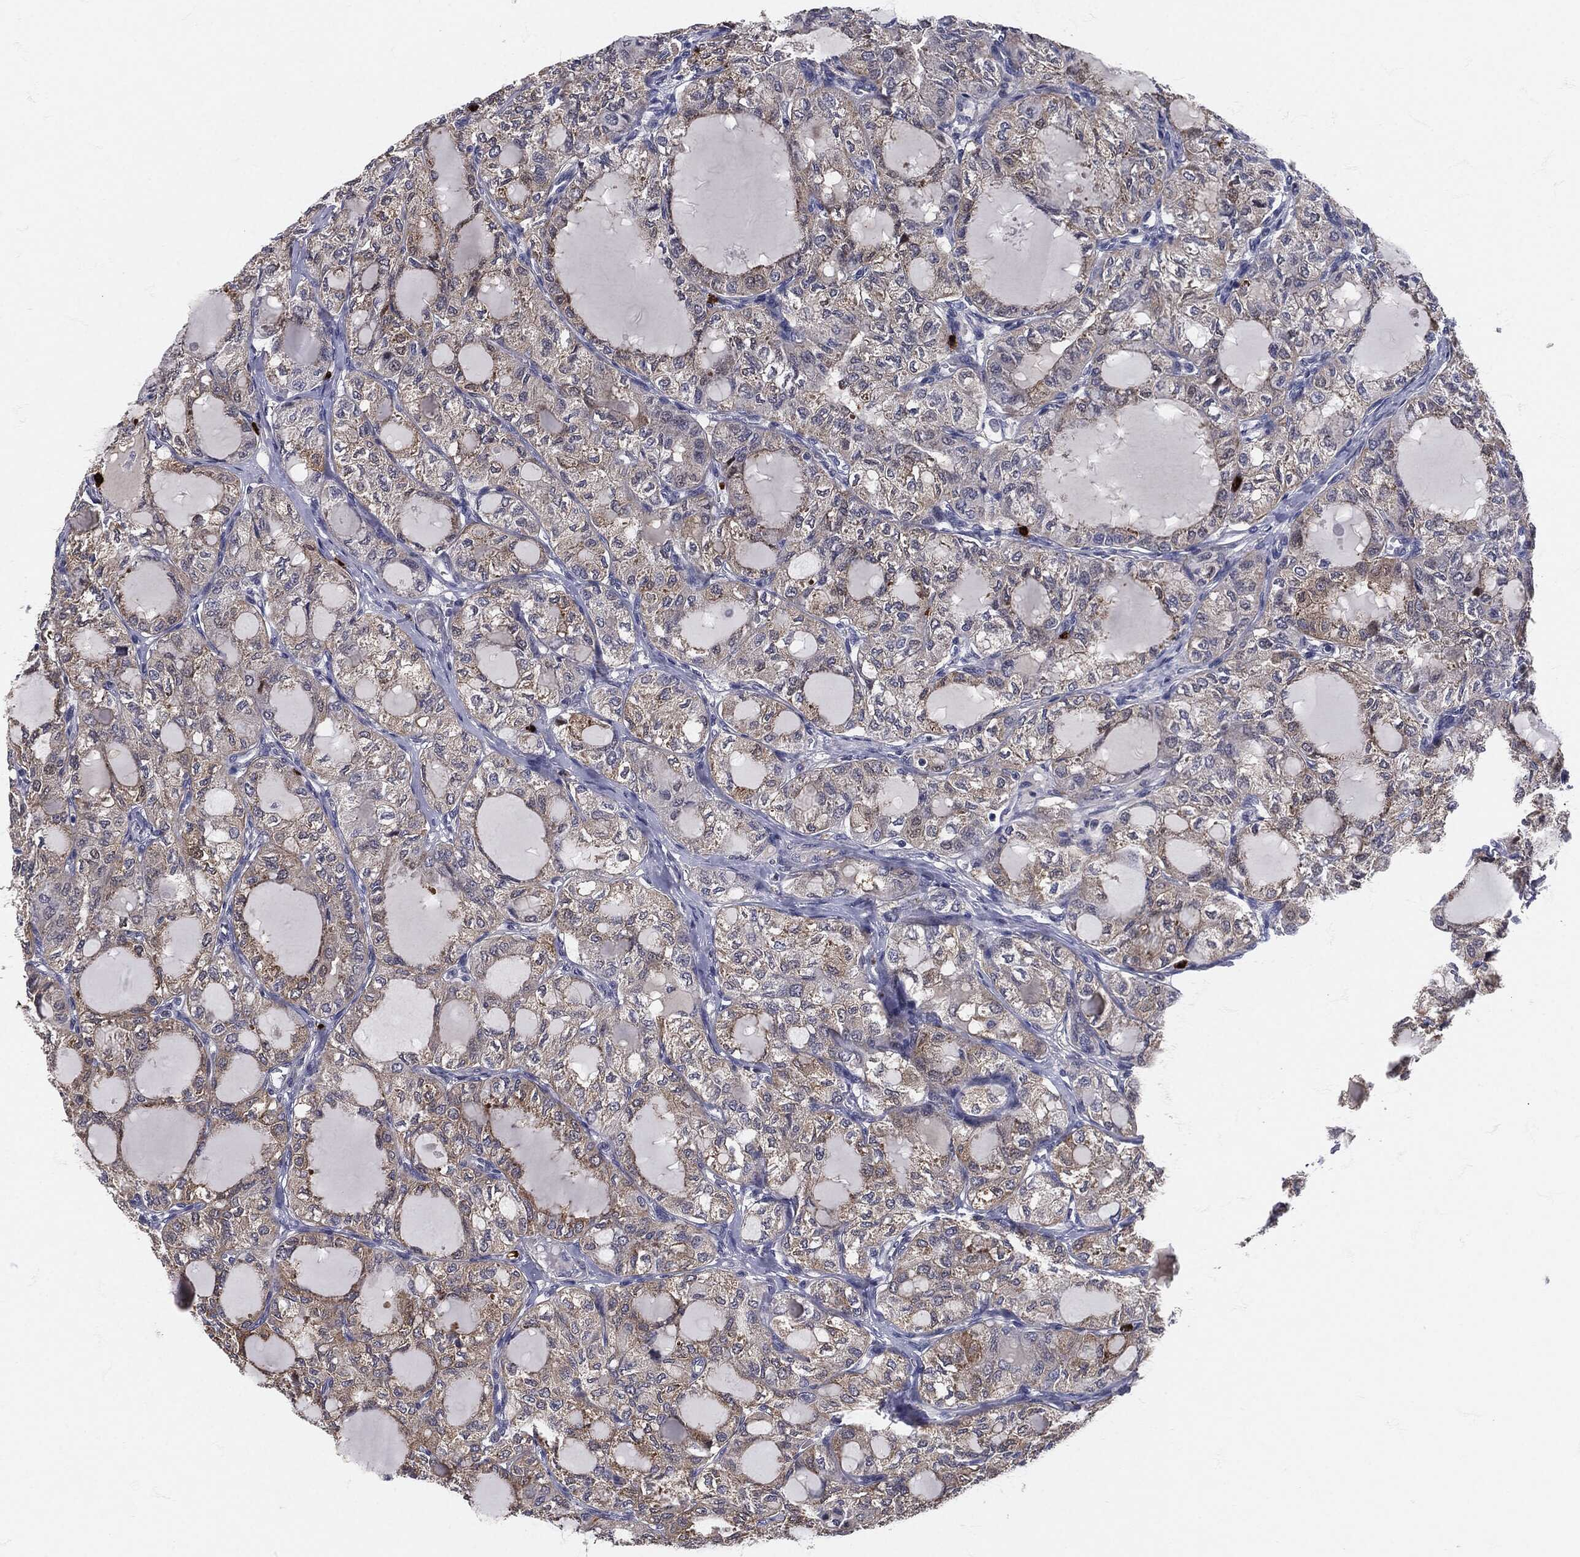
{"staining": {"intensity": "weak", "quantity": "25%-75%", "location": "cytoplasmic/membranous"}, "tissue": "thyroid cancer", "cell_type": "Tumor cells", "image_type": "cancer", "snomed": [{"axis": "morphology", "description": "Follicular adenoma carcinoma, NOS"}, {"axis": "topography", "description": "Thyroid gland"}], "caption": "The immunohistochemical stain shows weak cytoplasmic/membranous staining in tumor cells of thyroid cancer tissue. The staining is performed using DAB (3,3'-diaminobenzidine) brown chromogen to label protein expression. The nuclei are counter-stained blue using hematoxylin.", "gene": "MPO", "patient": {"sex": "male", "age": 75}}